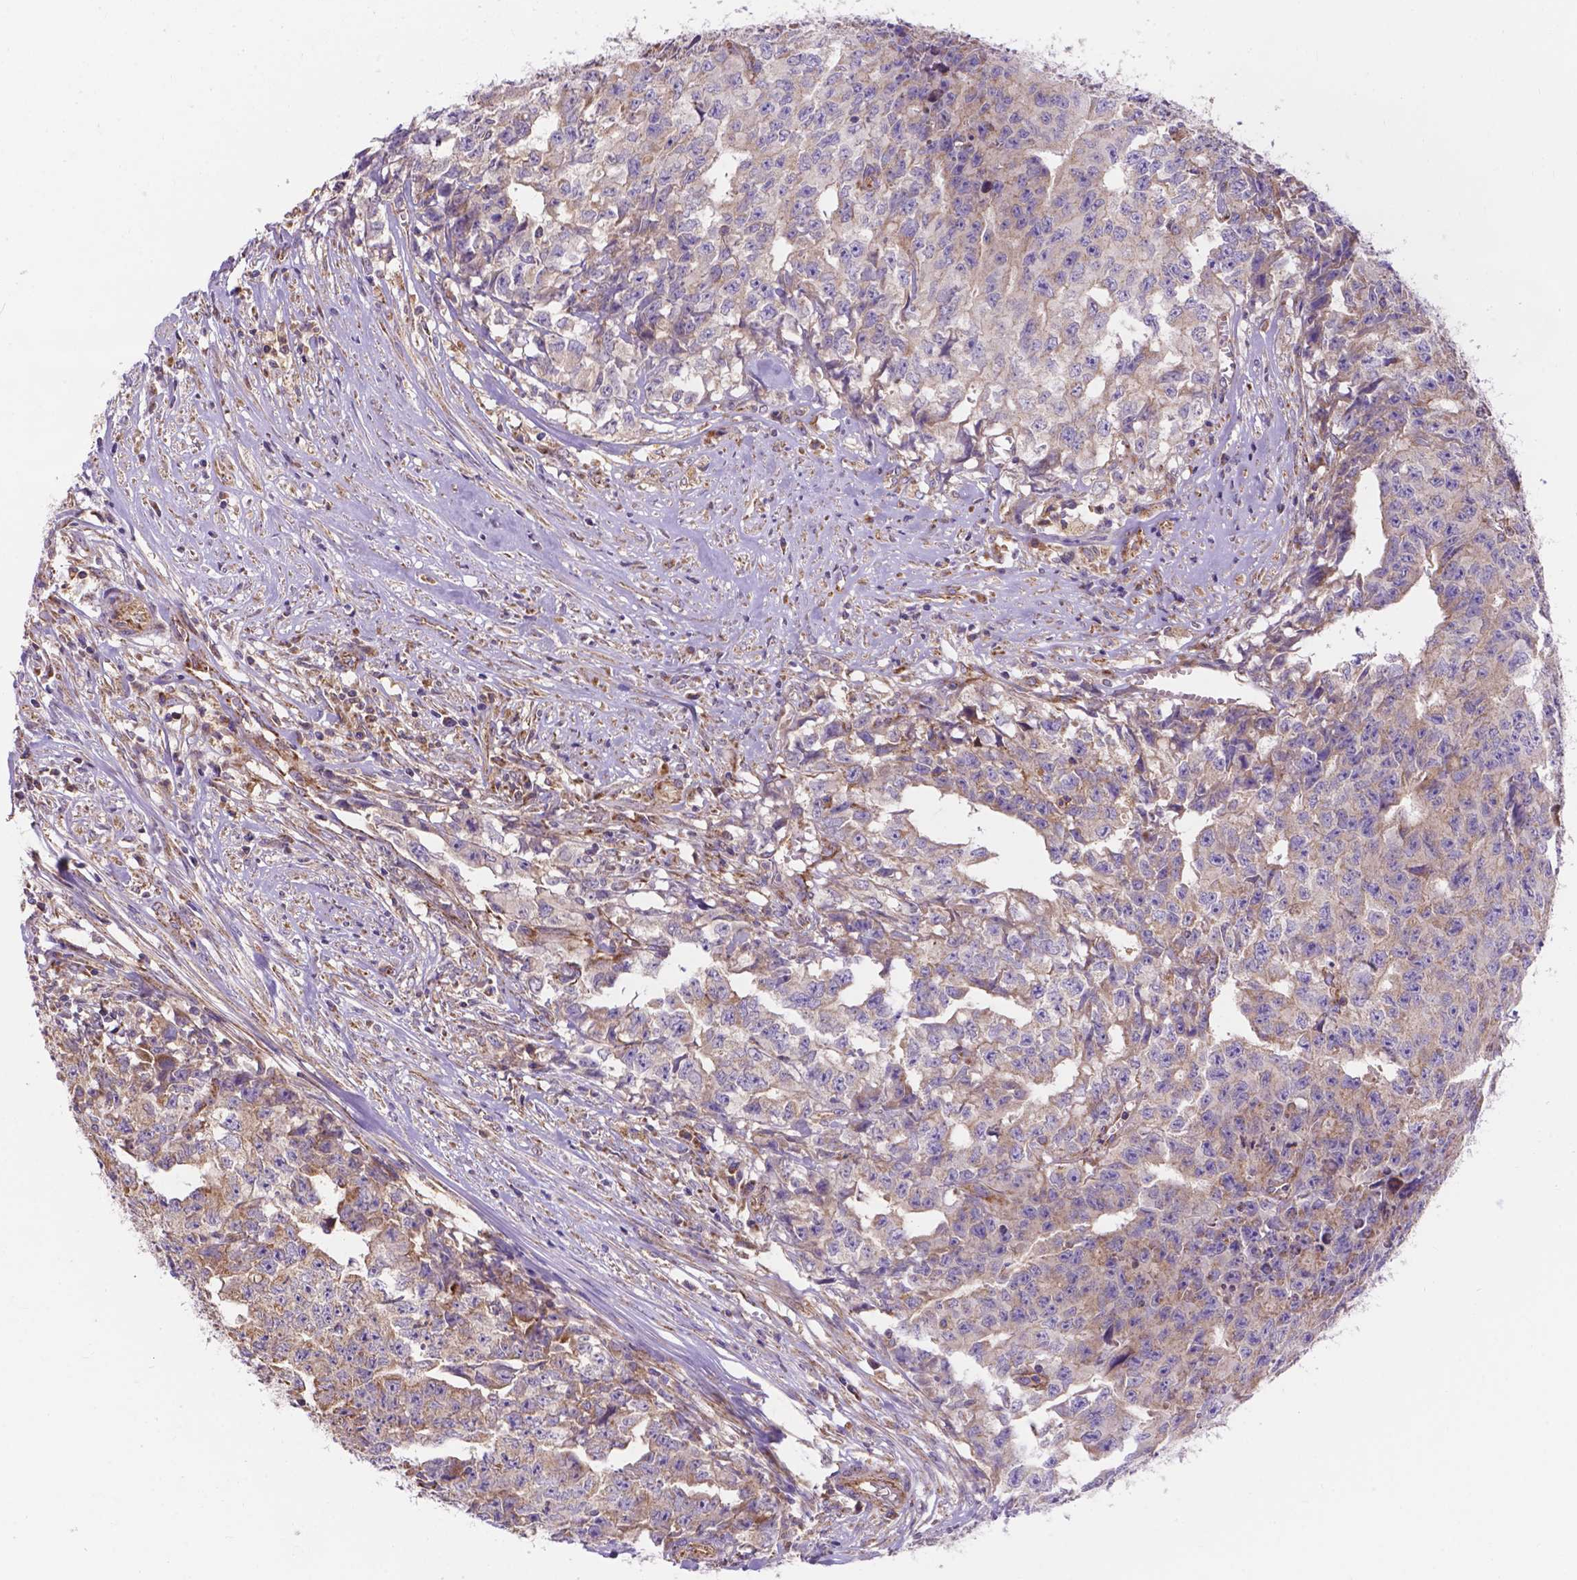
{"staining": {"intensity": "negative", "quantity": "none", "location": "none"}, "tissue": "testis cancer", "cell_type": "Tumor cells", "image_type": "cancer", "snomed": [{"axis": "morphology", "description": "Carcinoma, Embryonal, NOS"}, {"axis": "morphology", "description": "Teratoma, malignant, NOS"}, {"axis": "topography", "description": "Testis"}], "caption": "The IHC image has no significant positivity in tumor cells of testis cancer (teratoma (malignant)) tissue. Brightfield microscopy of immunohistochemistry stained with DAB (brown) and hematoxylin (blue), captured at high magnification.", "gene": "AK3", "patient": {"sex": "male", "age": 24}}